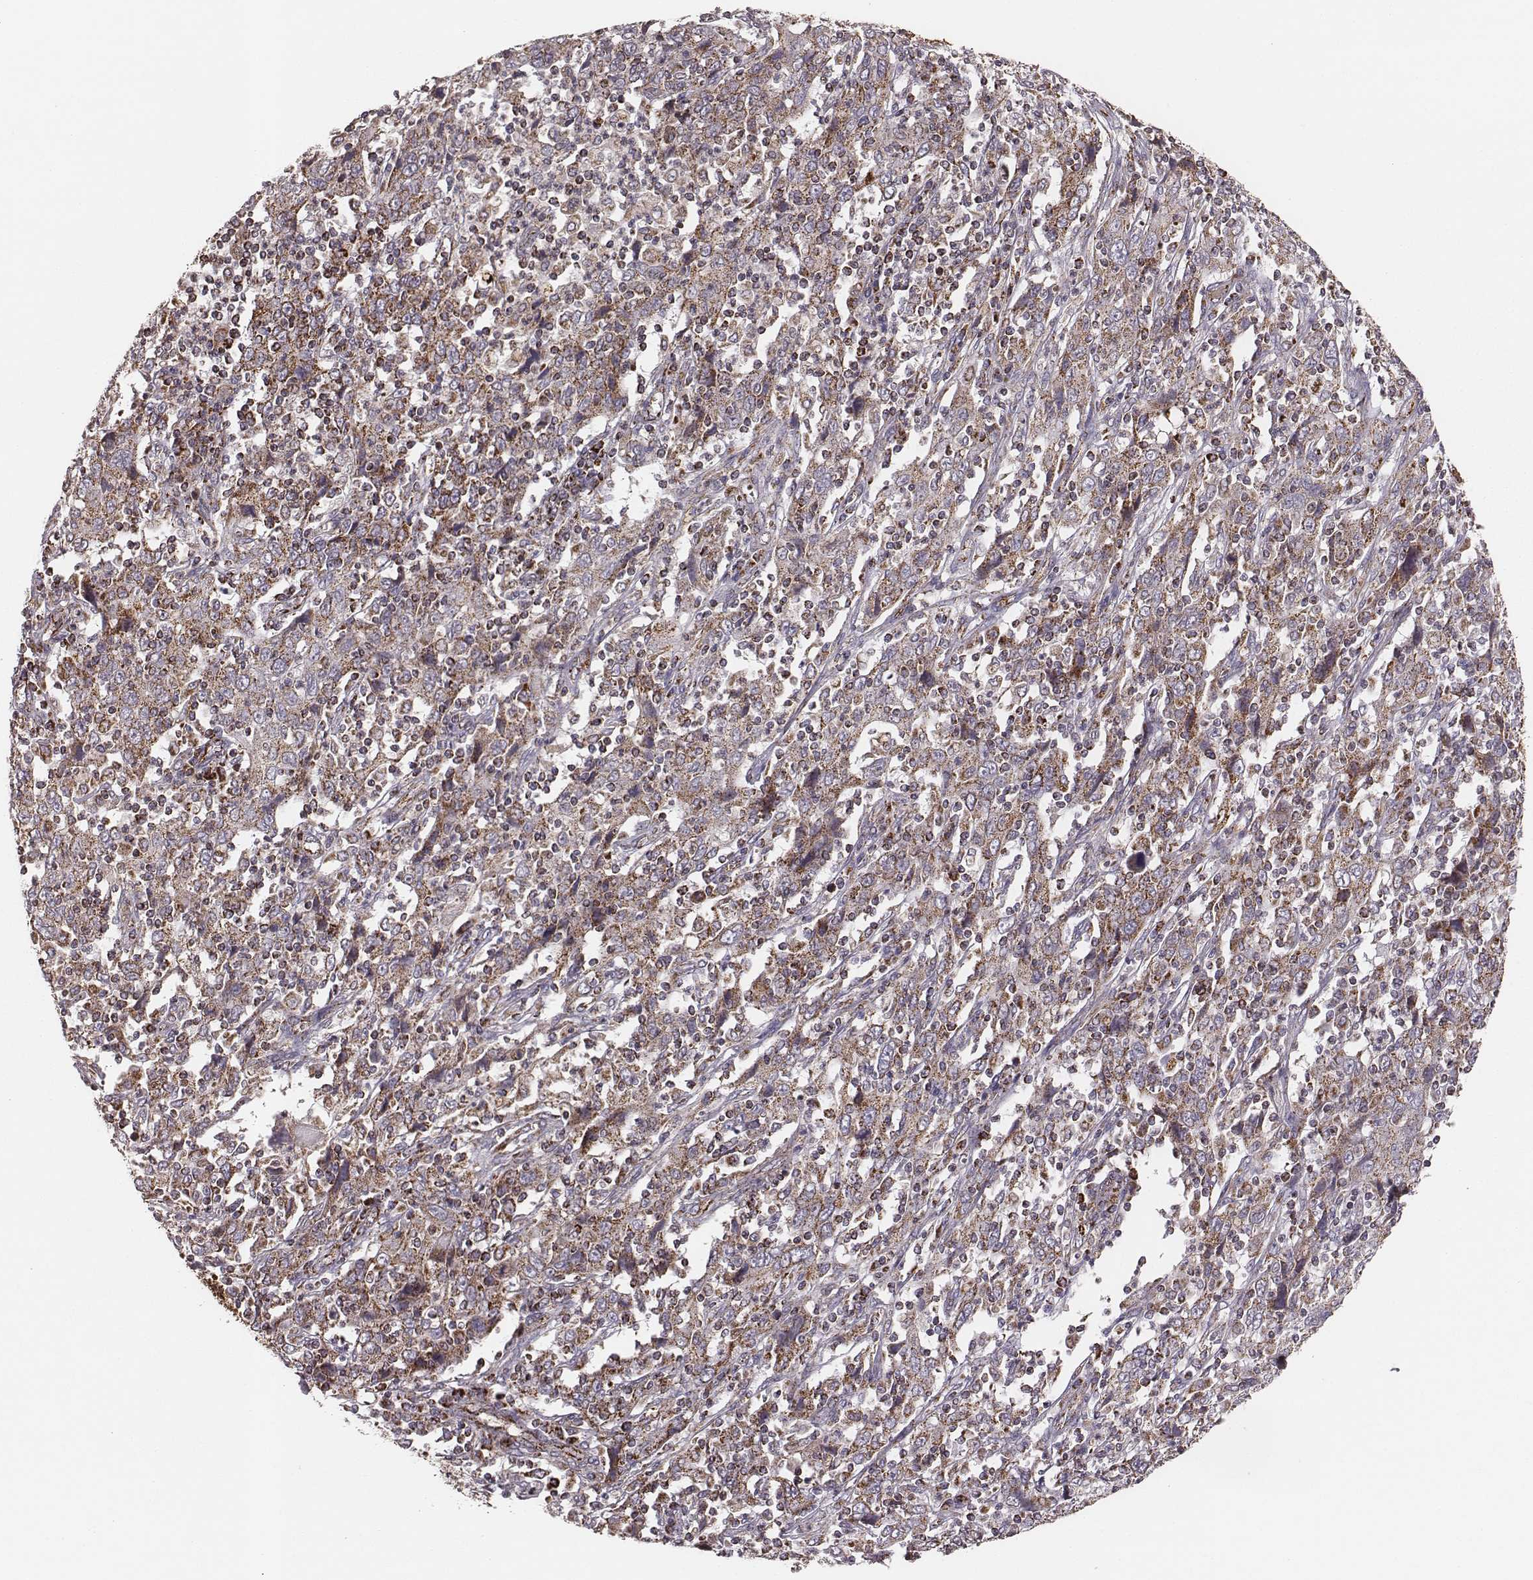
{"staining": {"intensity": "strong", "quantity": ">75%", "location": "cytoplasmic/membranous"}, "tissue": "cervical cancer", "cell_type": "Tumor cells", "image_type": "cancer", "snomed": [{"axis": "morphology", "description": "Squamous cell carcinoma, NOS"}, {"axis": "topography", "description": "Cervix"}], "caption": "The micrograph displays immunohistochemical staining of cervical squamous cell carcinoma. There is strong cytoplasmic/membranous positivity is present in about >75% of tumor cells. (IHC, brightfield microscopy, high magnification).", "gene": "TUFM", "patient": {"sex": "female", "age": 46}}